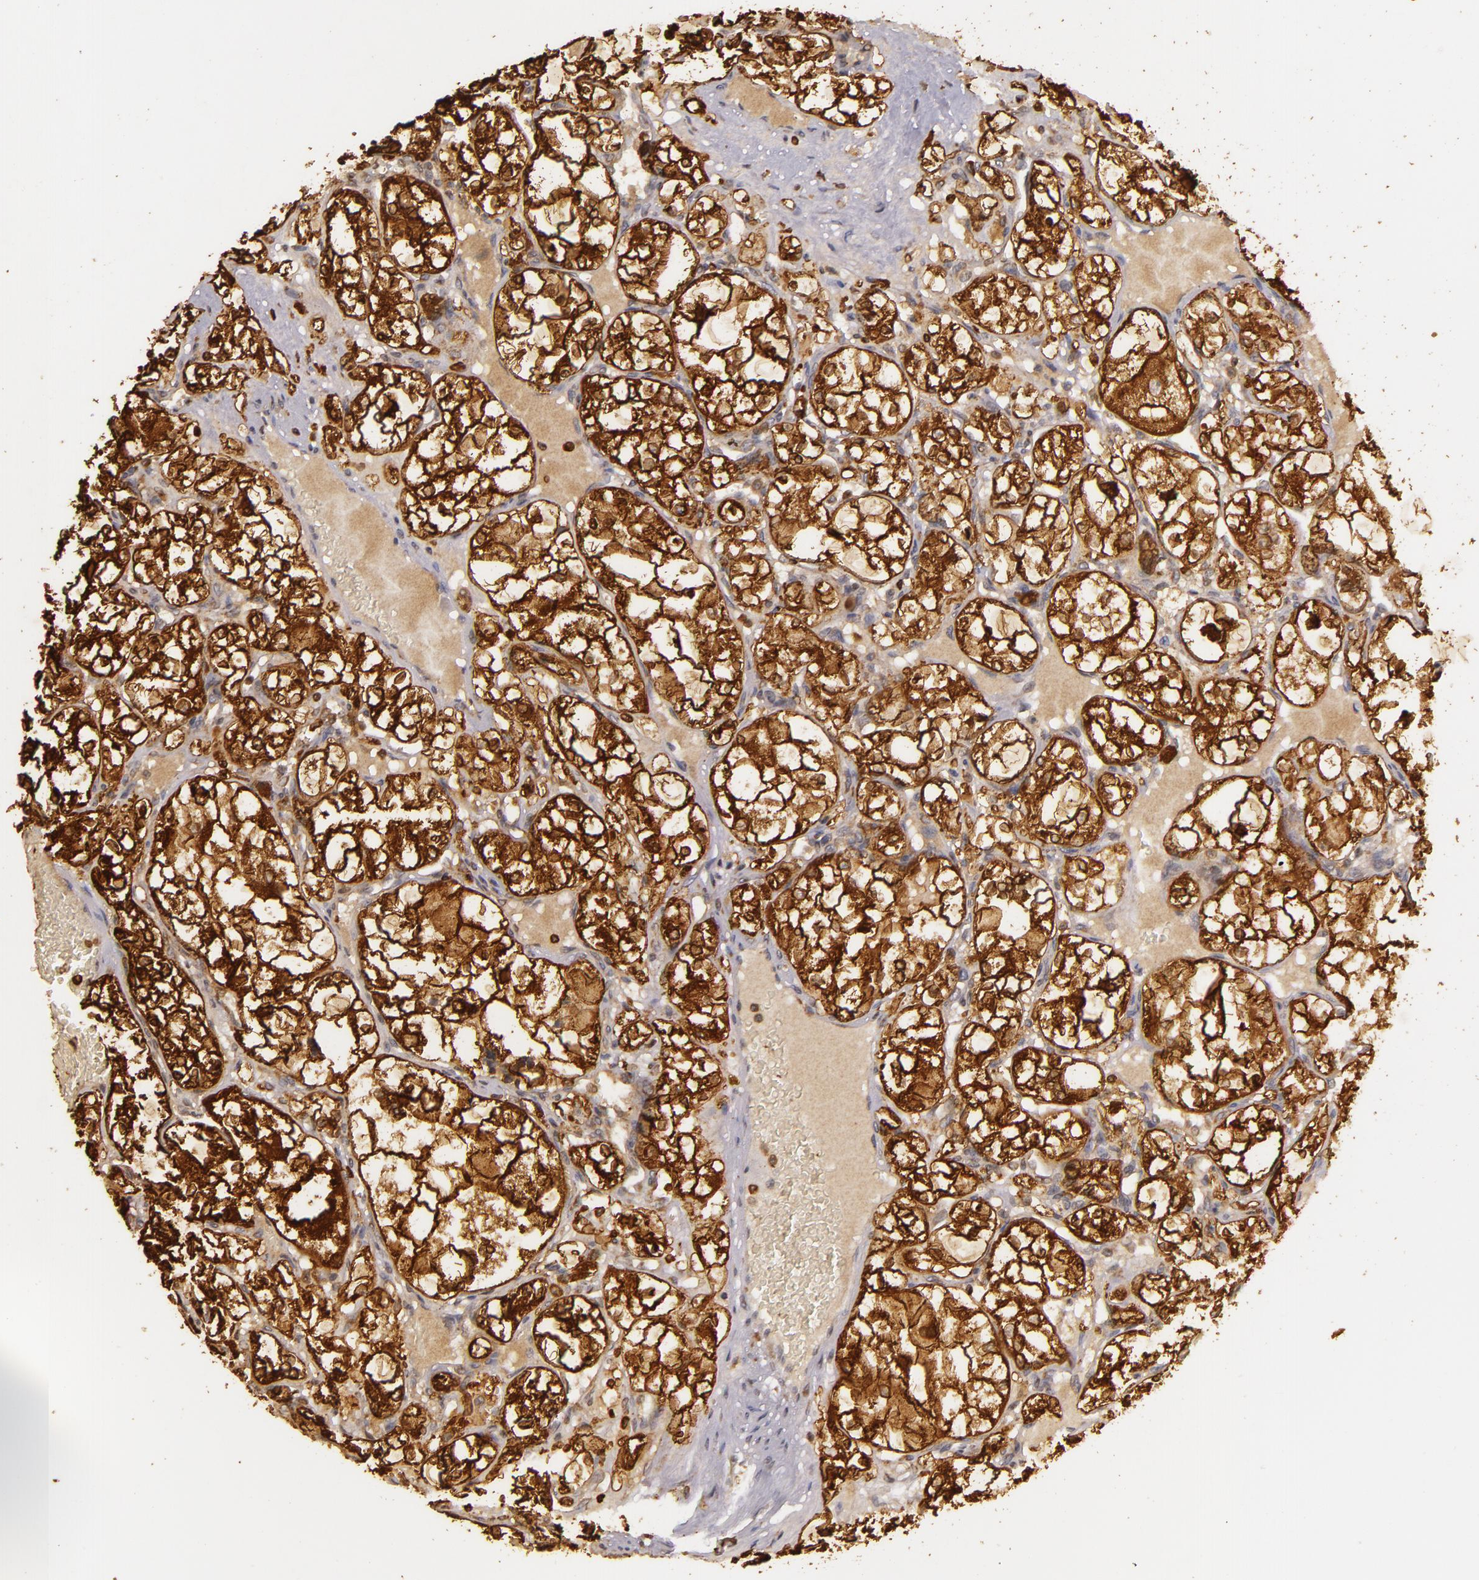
{"staining": {"intensity": "strong", "quantity": ">75%", "location": "cytoplasmic/membranous"}, "tissue": "renal cancer", "cell_type": "Tumor cells", "image_type": "cancer", "snomed": [{"axis": "morphology", "description": "Adenocarcinoma, NOS"}, {"axis": "topography", "description": "Kidney"}], "caption": "This image exhibits immunohistochemistry staining of human renal cancer, with high strong cytoplasmic/membranous expression in about >75% of tumor cells.", "gene": "SLC9A3R1", "patient": {"sex": "male", "age": 61}}